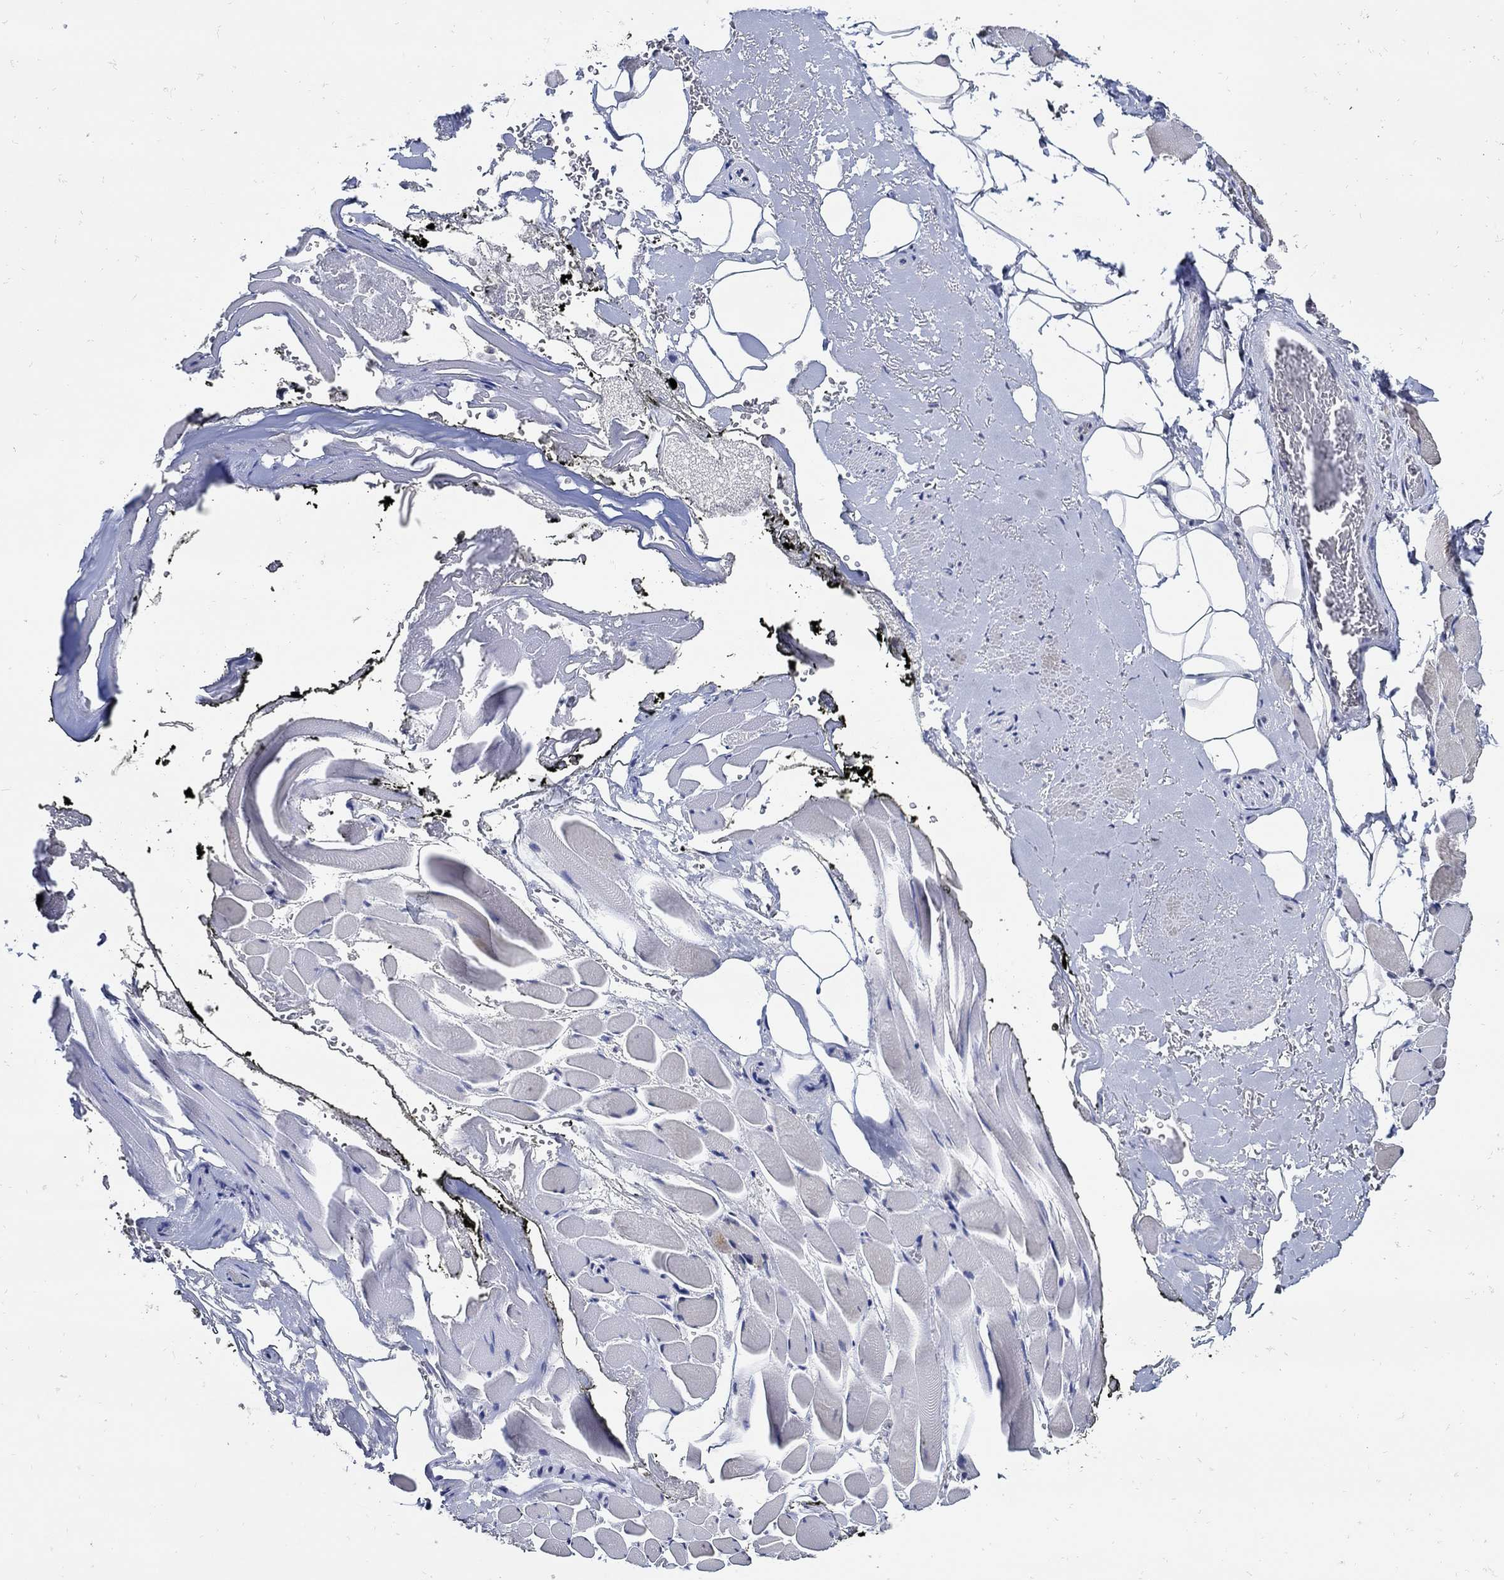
{"staining": {"intensity": "negative", "quantity": "none", "location": "none"}, "tissue": "adipose tissue", "cell_type": "Adipocytes", "image_type": "normal", "snomed": [{"axis": "morphology", "description": "Normal tissue, NOS"}, {"axis": "topography", "description": "Anal"}, {"axis": "topography", "description": "Peripheral nerve tissue"}], "caption": "Protein analysis of unremarkable adipose tissue shows no significant staining in adipocytes. Nuclei are stained in blue.", "gene": "KCNN3", "patient": {"sex": "male", "age": 53}}